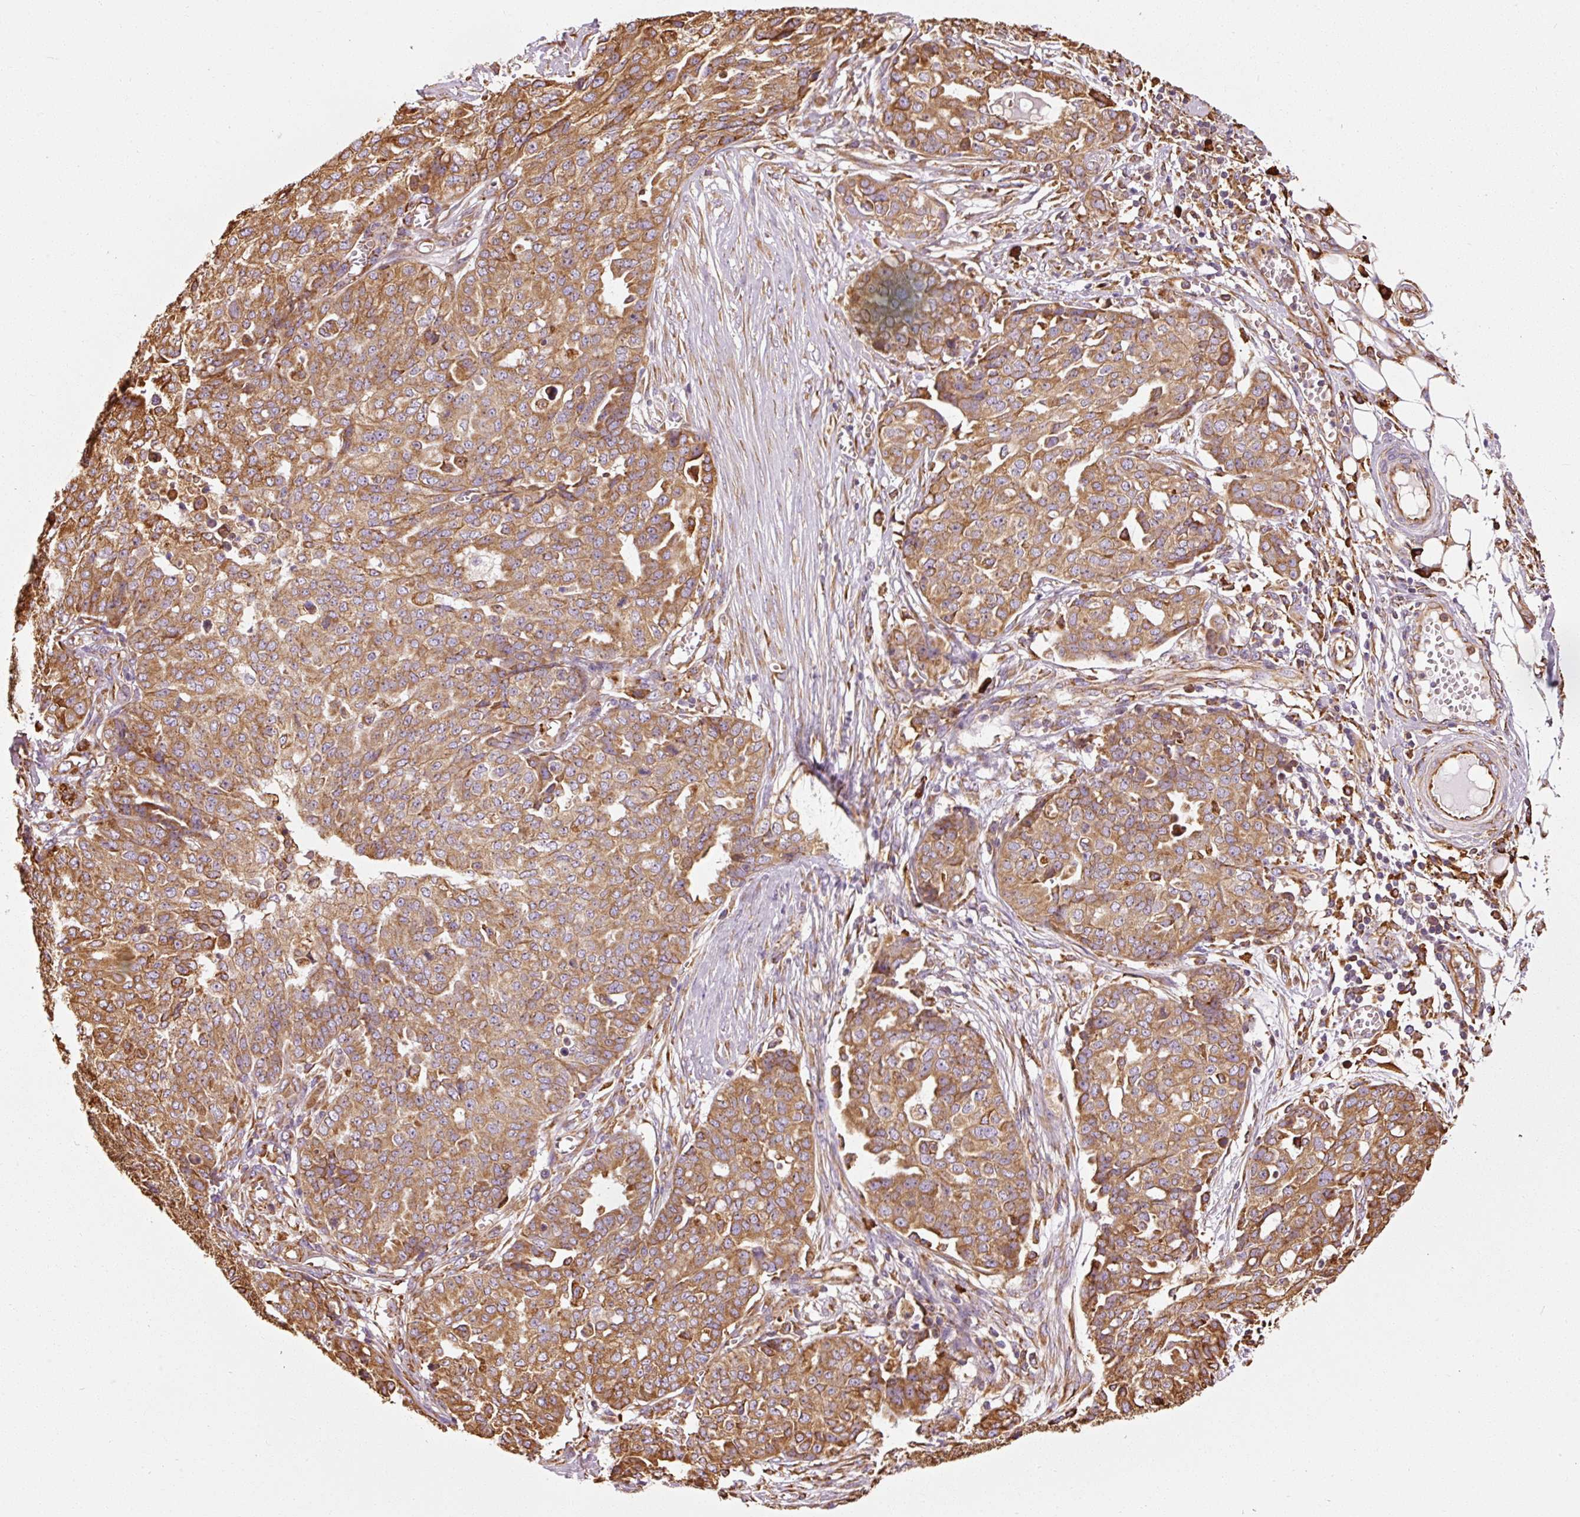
{"staining": {"intensity": "moderate", "quantity": ">75%", "location": "cytoplasmic/membranous"}, "tissue": "ovarian cancer", "cell_type": "Tumor cells", "image_type": "cancer", "snomed": [{"axis": "morphology", "description": "Cystadenocarcinoma, serous, NOS"}, {"axis": "topography", "description": "Soft tissue"}, {"axis": "topography", "description": "Ovary"}], "caption": "Immunohistochemistry (IHC) (DAB) staining of ovarian cancer (serous cystadenocarcinoma) shows moderate cytoplasmic/membranous protein staining in approximately >75% of tumor cells. (DAB IHC with brightfield microscopy, high magnification).", "gene": "KLC1", "patient": {"sex": "female", "age": 57}}